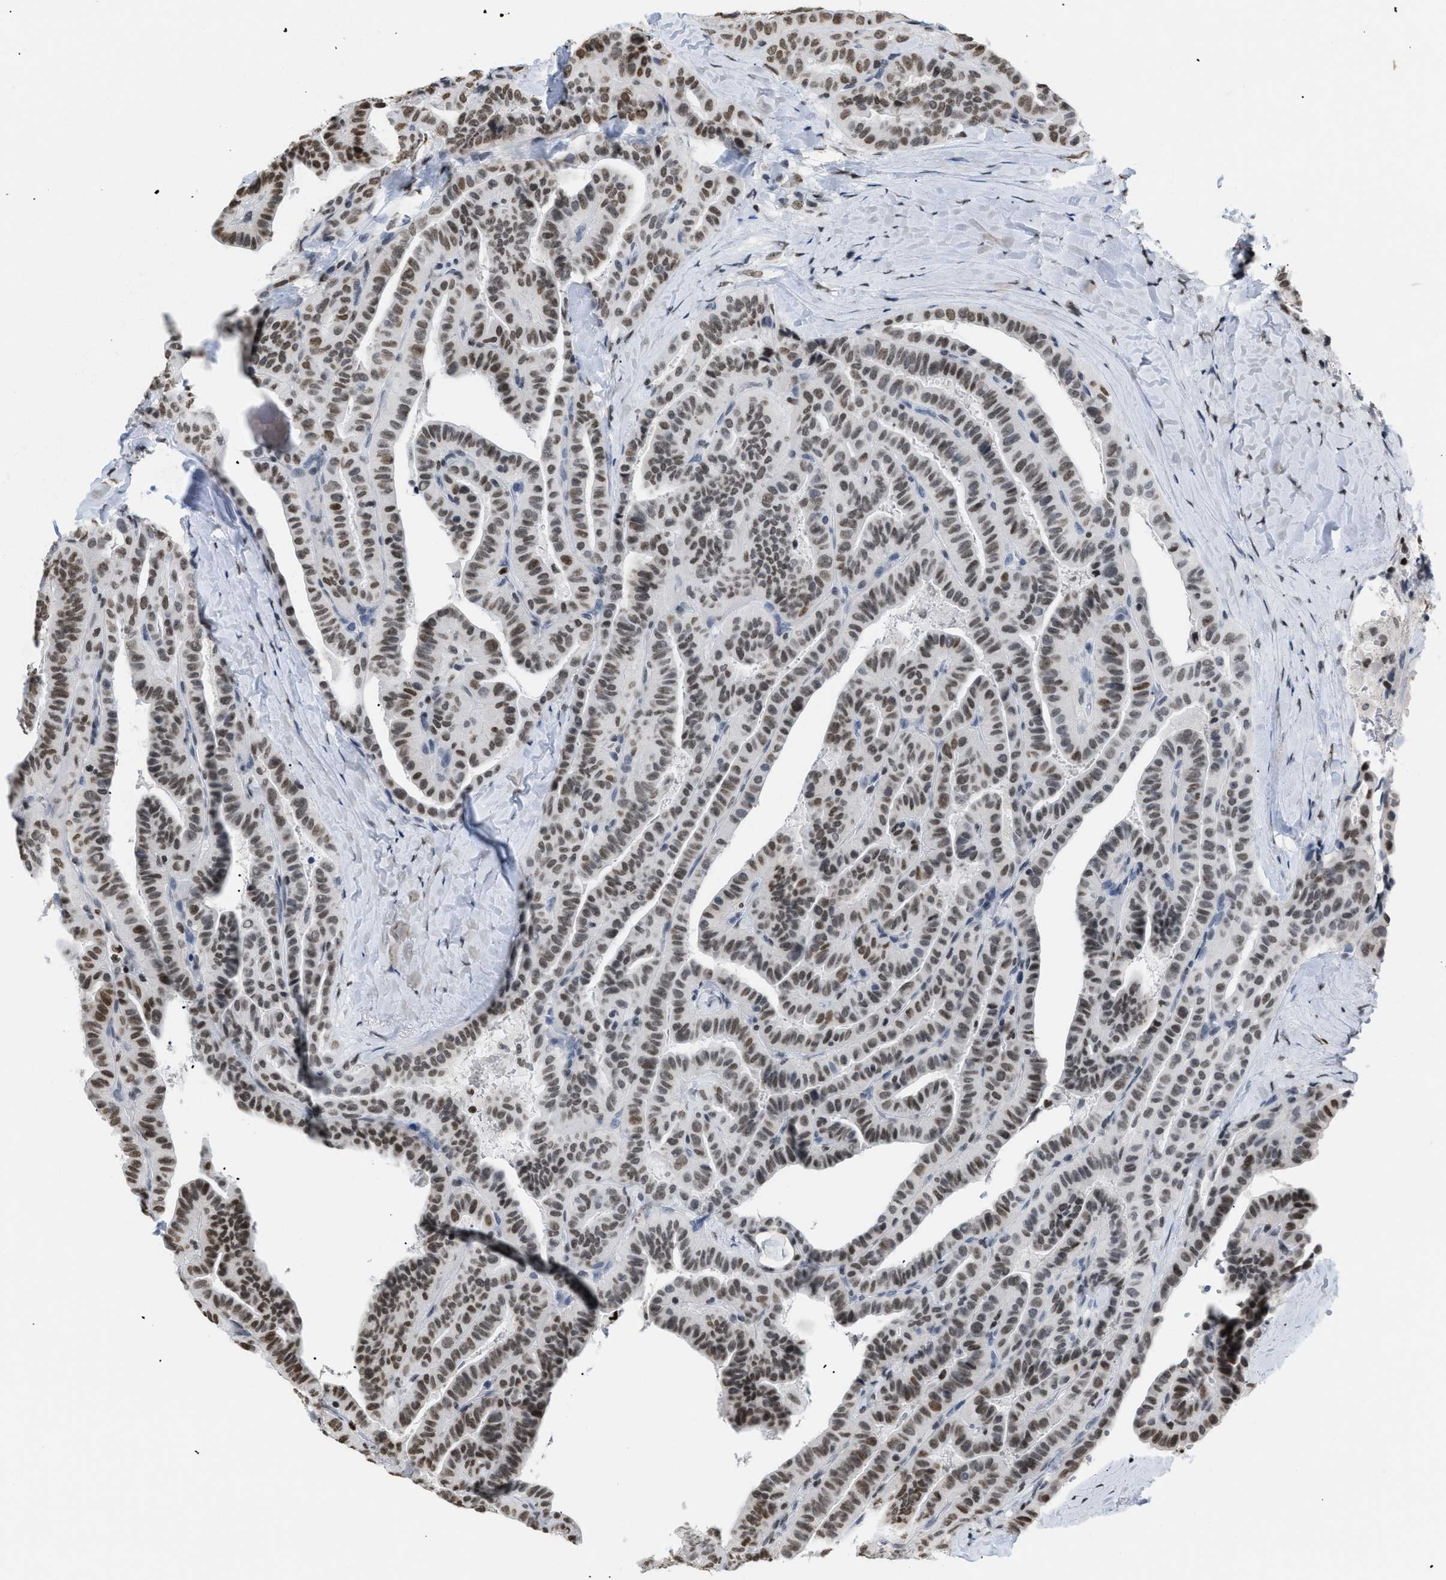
{"staining": {"intensity": "moderate", "quantity": ">75%", "location": "nuclear"}, "tissue": "thyroid cancer", "cell_type": "Tumor cells", "image_type": "cancer", "snomed": [{"axis": "morphology", "description": "Papillary adenocarcinoma, NOS"}, {"axis": "topography", "description": "Thyroid gland"}], "caption": "This image demonstrates immunohistochemistry staining of thyroid papillary adenocarcinoma, with medium moderate nuclear staining in approximately >75% of tumor cells.", "gene": "HMGN2", "patient": {"sex": "male", "age": 77}}